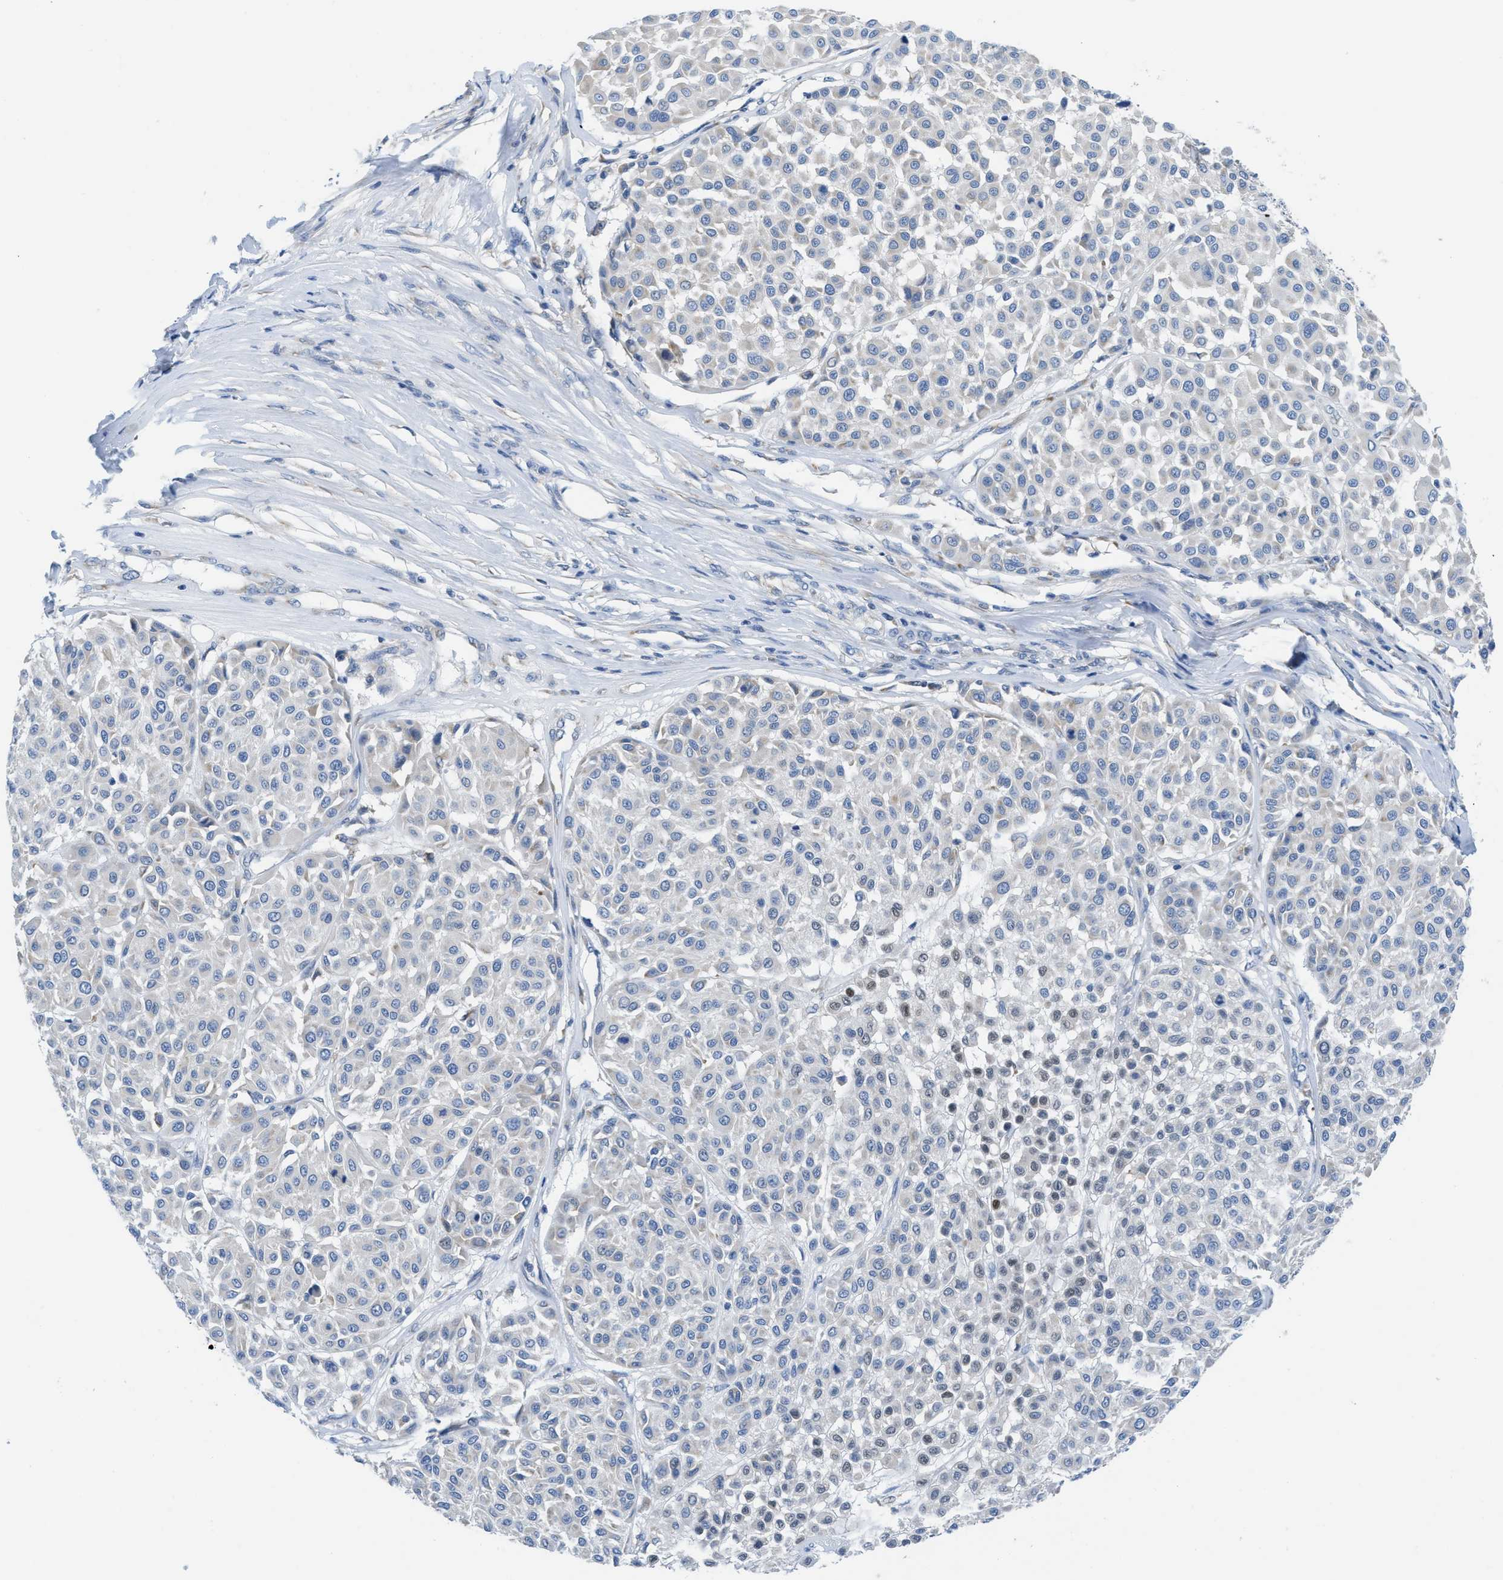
{"staining": {"intensity": "negative", "quantity": "none", "location": "none"}, "tissue": "melanoma", "cell_type": "Tumor cells", "image_type": "cancer", "snomed": [{"axis": "morphology", "description": "Malignant melanoma, Metastatic site"}, {"axis": "topography", "description": "Soft tissue"}], "caption": "Melanoma was stained to show a protein in brown. There is no significant positivity in tumor cells.", "gene": "PTDSS1", "patient": {"sex": "male", "age": 41}}